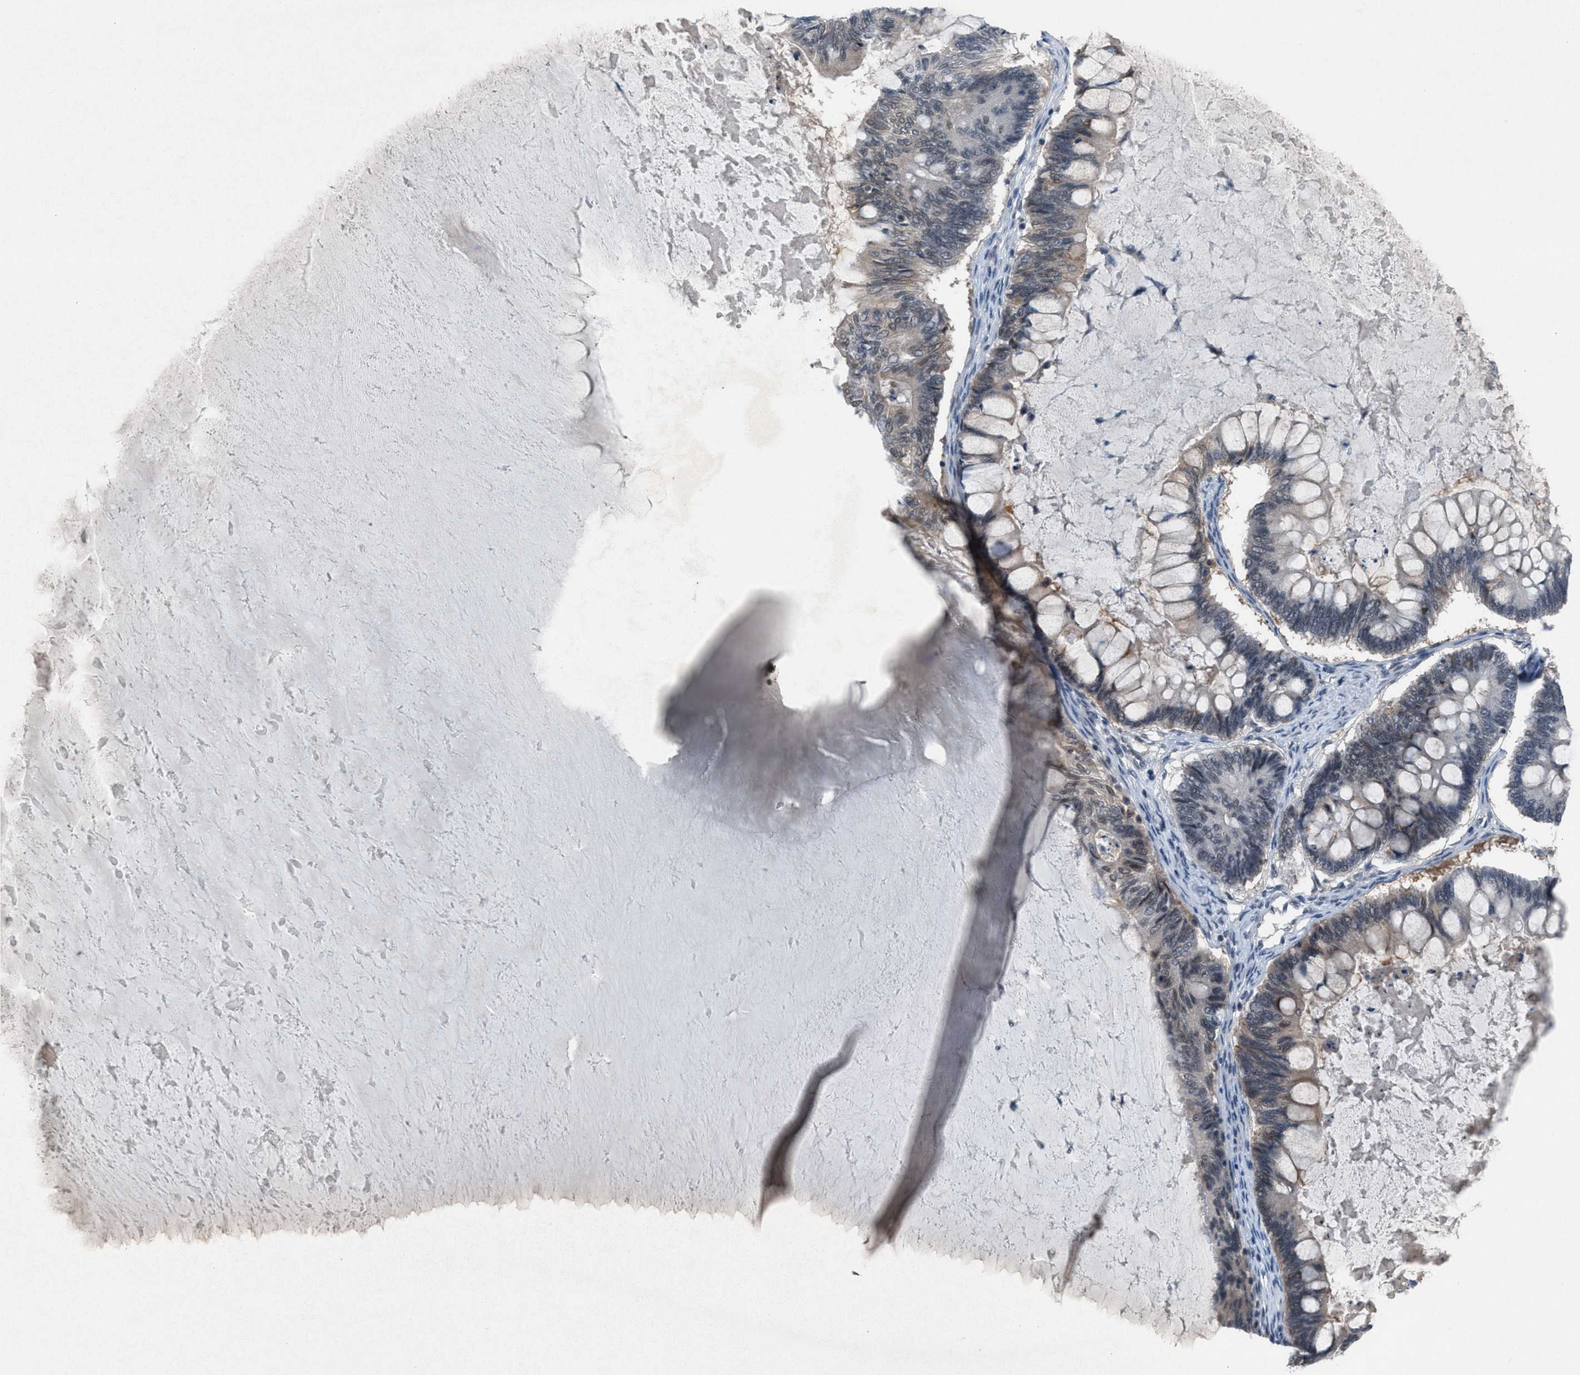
{"staining": {"intensity": "weak", "quantity": "25%-75%", "location": "cytoplasmic/membranous"}, "tissue": "ovarian cancer", "cell_type": "Tumor cells", "image_type": "cancer", "snomed": [{"axis": "morphology", "description": "Cystadenocarcinoma, mucinous, NOS"}, {"axis": "topography", "description": "Ovary"}], "caption": "There is low levels of weak cytoplasmic/membranous expression in tumor cells of mucinous cystadenocarcinoma (ovarian), as demonstrated by immunohistochemical staining (brown color).", "gene": "ANAPC11", "patient": {"sex": "female", "age": 61}}